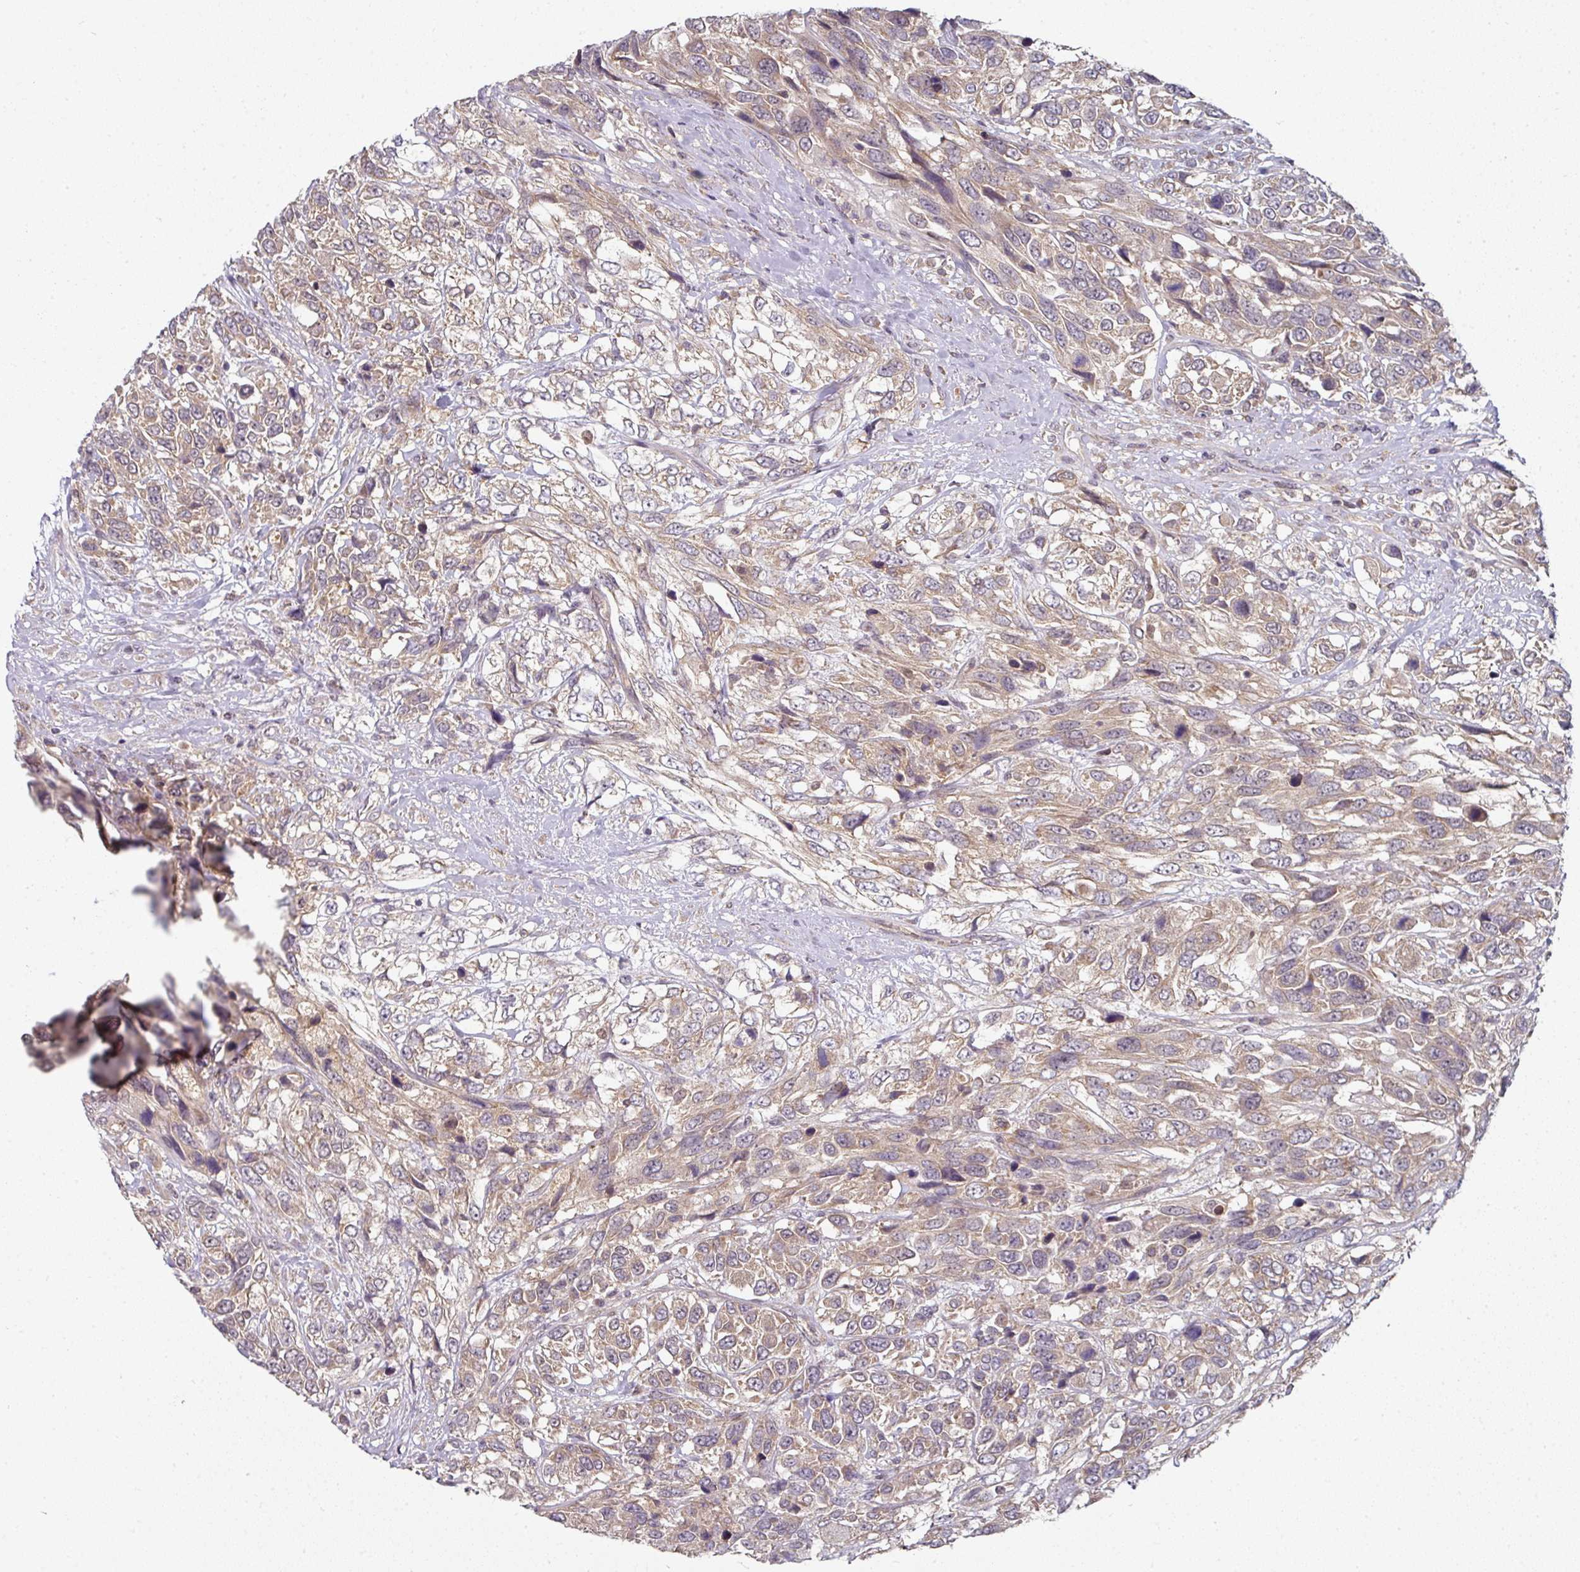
{"staining": {"intensity": "weak", "quantity": ">75%", "location": "cytoplasmic/membranous"}, "tissue": "urothelial cancer", "cell_type": "Tumor cells", "image_type": "cancer", "snomed": [{"axis": "morphology", "description": "Urothelial carcinoma, High grade"}, {"axis": "topography", "description": "Urinary bladder"}], "caption": "Approximately >75% of tumor cells in human high-grade urothelial carcinoma exhibit weak cytoplasmic/membranous protein staining as visualized by brown immunohistochemical staining.", "gene": "MAP2K2", "patient": {"sex": "female", "age": 70}}